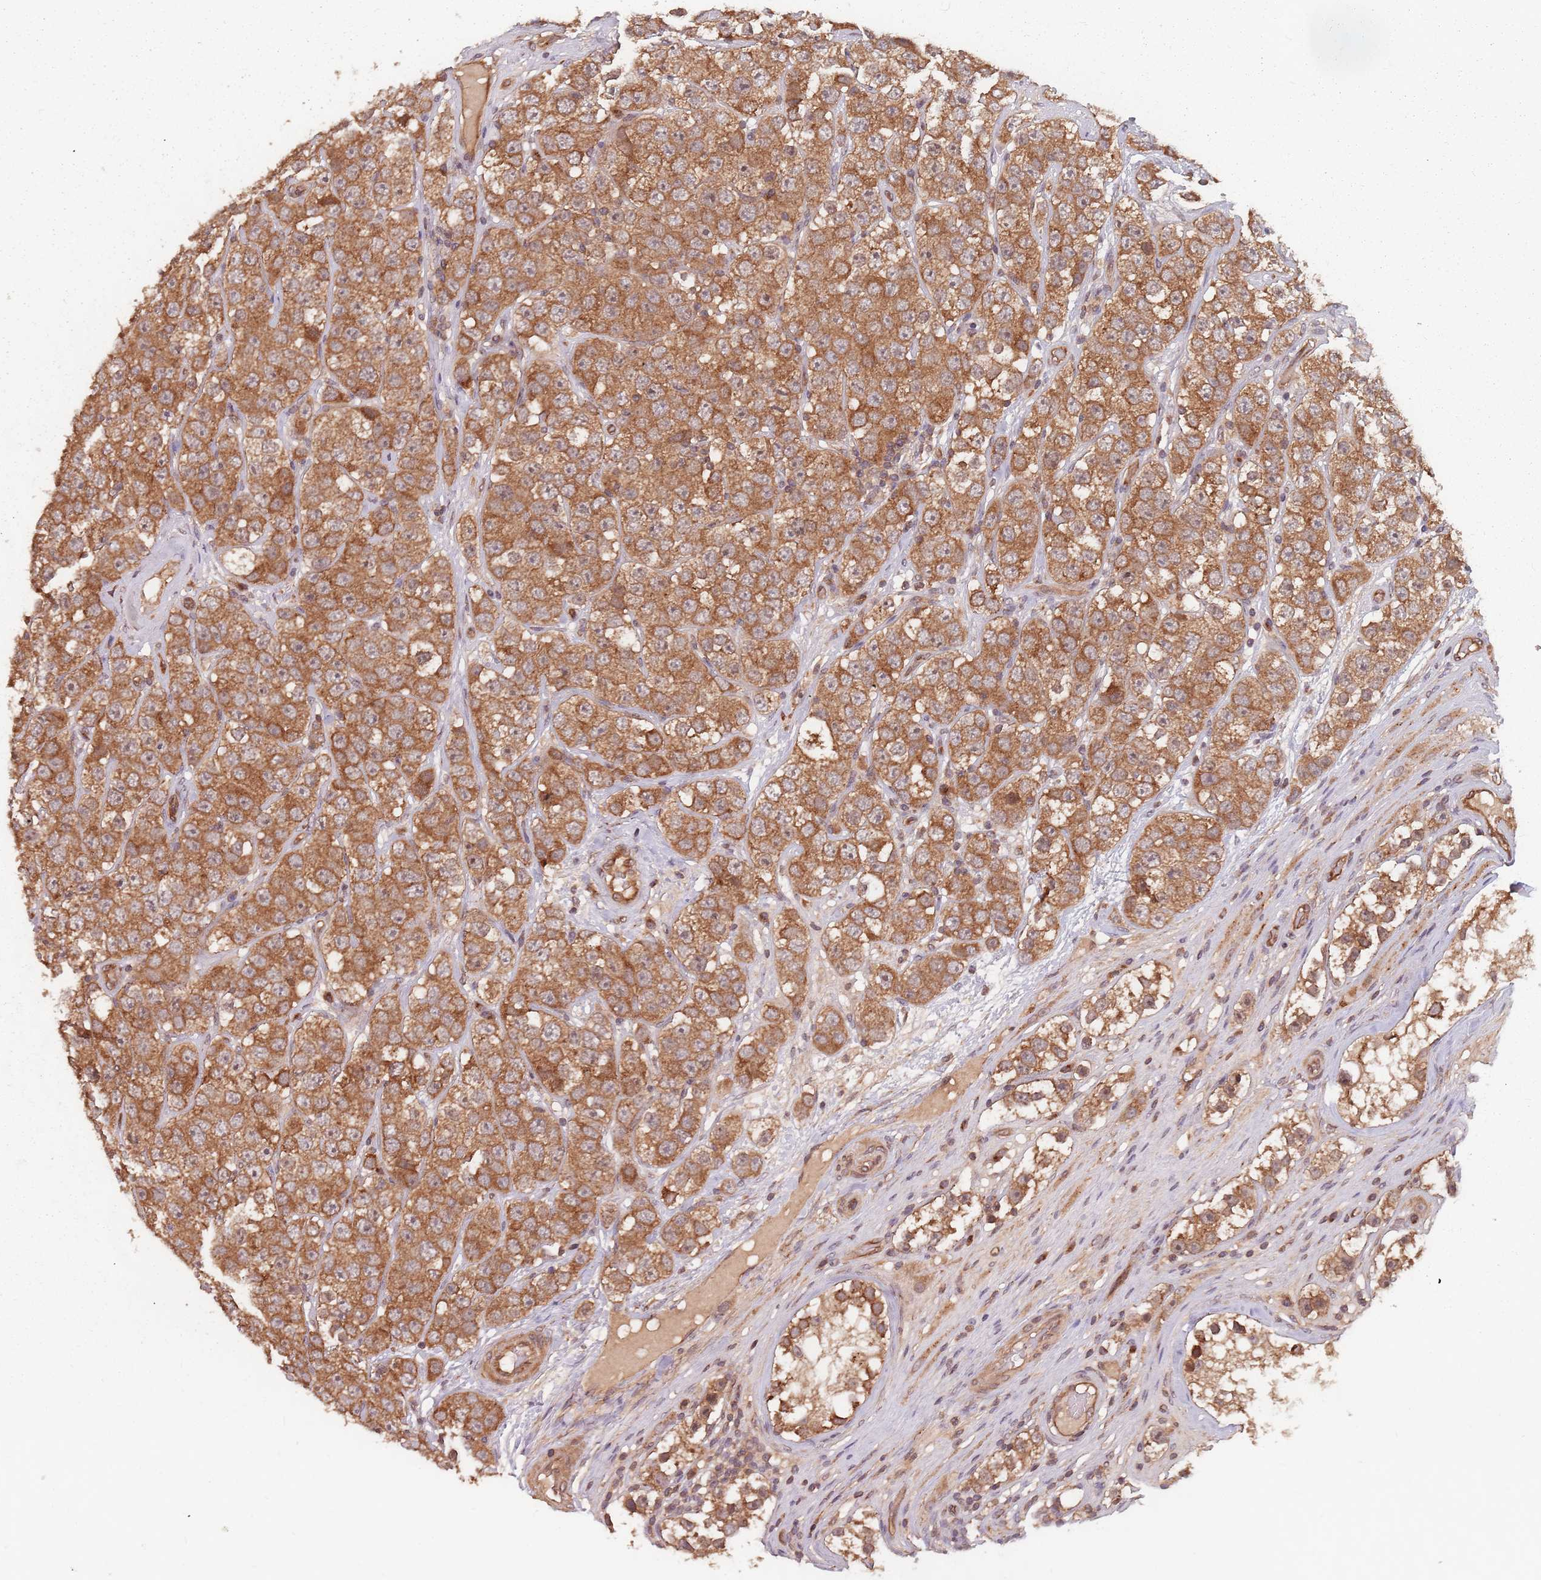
{"staining": {"intensity": "moderate", "quantity": ">75%", "location": "cytoplasmic/membranous"}, "tissue": "testis cancer", "cell_type": "Tumor cells", "image_type": "cancer", "snomed": [{"axis": "morphology", "description": "Seminoma, NOS"}, {"axis": "topography", "description": "Testis"}], "caption": "Tumor cells exhibit medium levels of moderate cytoplasmic/membranous positivity in approximately >75% of cells in human testis cancer (seminoma).", "gene": "C3orf14", "patient": {"sex": "male", "age": 28}}